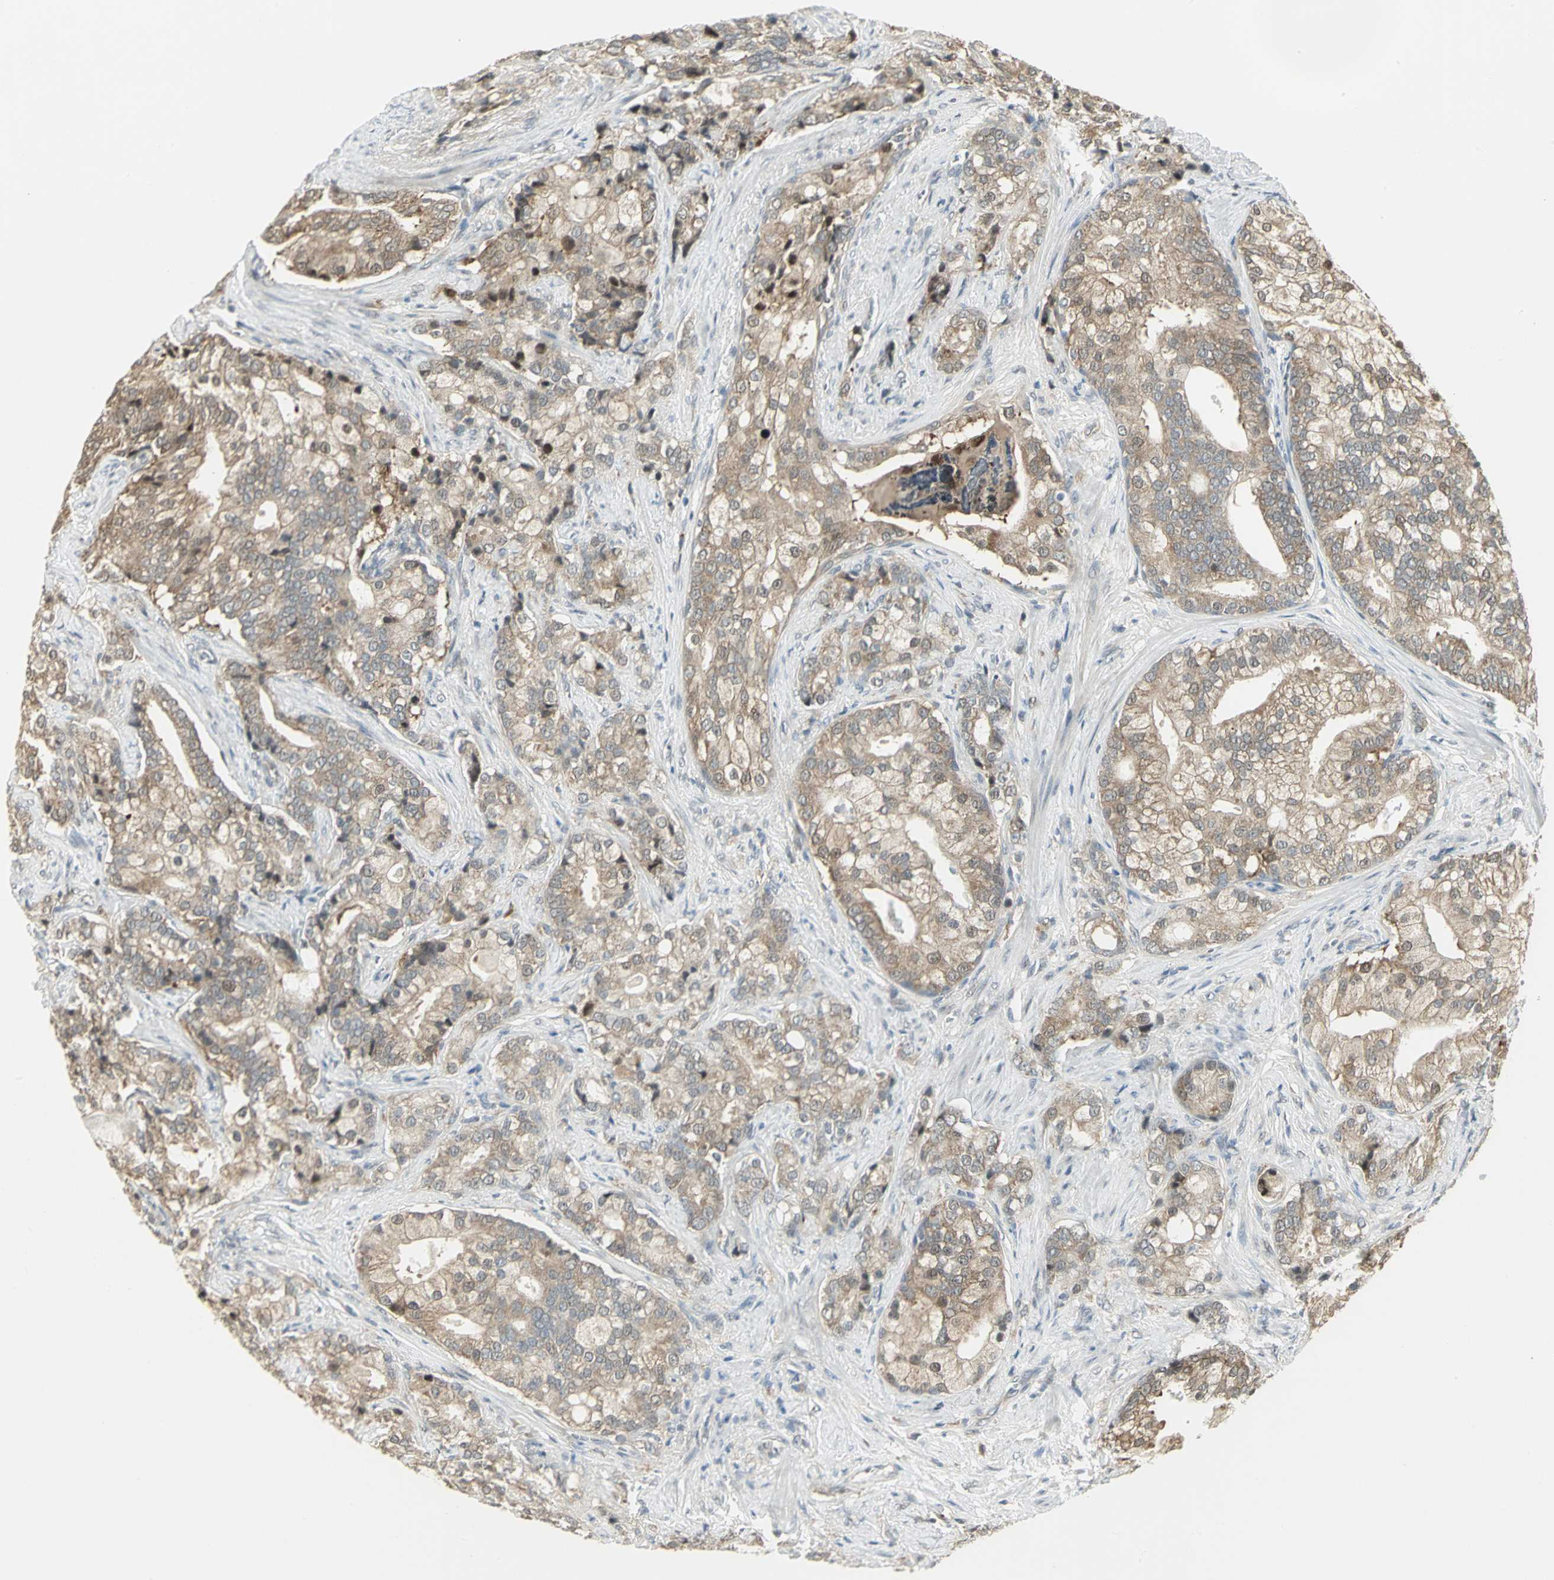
{"staining": {"intensity": "weak", "quantity": ">75%", "location": "cytoplasmic/membranous"}, "tissue": "prostate cancer", "cell_type": "Tumor cells", "image_type": "cancer", "snomed": [{"axis": "morphology", "description": "Adenocarcinoma, Low grade"}, {"axis": "topography", "description": "Prostate"}], "caption": "An image of prostate cancer (low-grade adenocarcinoma) stained for a protein reveals weak cytoplasmic/membranous brown staining in tumor cells. The staining was performed using DAB, with brown indicating positive protein expression. Nuclei are stained blue with hematoxylin.", "gene": "PSMC4", "patient": {"sex": "male", "age": 58}}